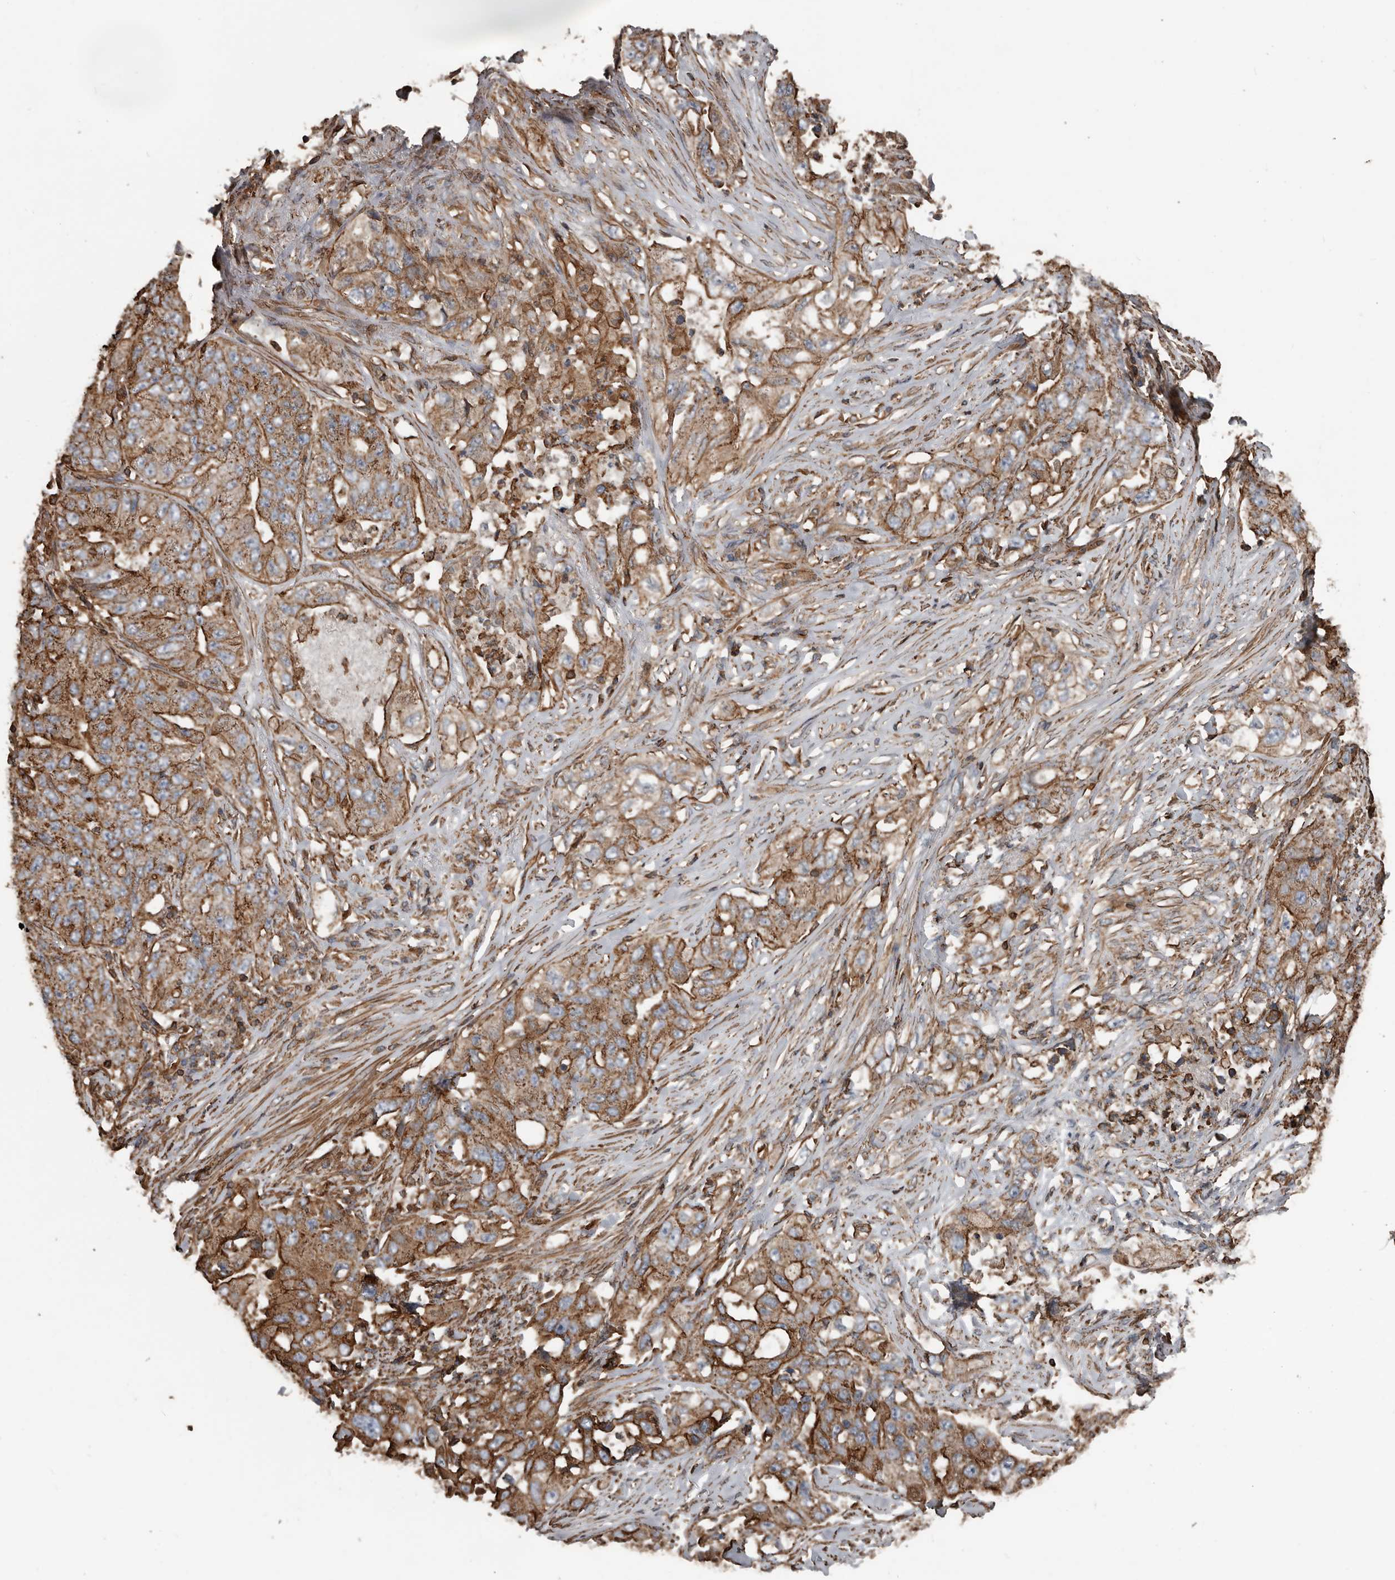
{"staining": {"intensity": "strong", "quantity": "25%-75%", "location": "cytoplasmic/membranous"}, "tissue": "lung cancer", "cell_type": "Tumor cells", "image_type": "cancer", "snomed": [{"axis": "morphology", "description": "Adenocarcinoma, NOS"}, {"axis": "topography", "description": "Lung"}], "caption": "Immunohistochemistry (IHC) staining of lung adenocarcinoma, which exhibits high levels of strong cytoplasmic/membranous staining in about 25%-75% of tumor cells indicating strong cytoplasmic/membranous protein positivity. The staining was performed using DAB (brown) for protein detection and nuclei were counterstained in hematoxylin (blue).", "gene": "DENND6B", "patient": {"sex": "female", "age": 51}}